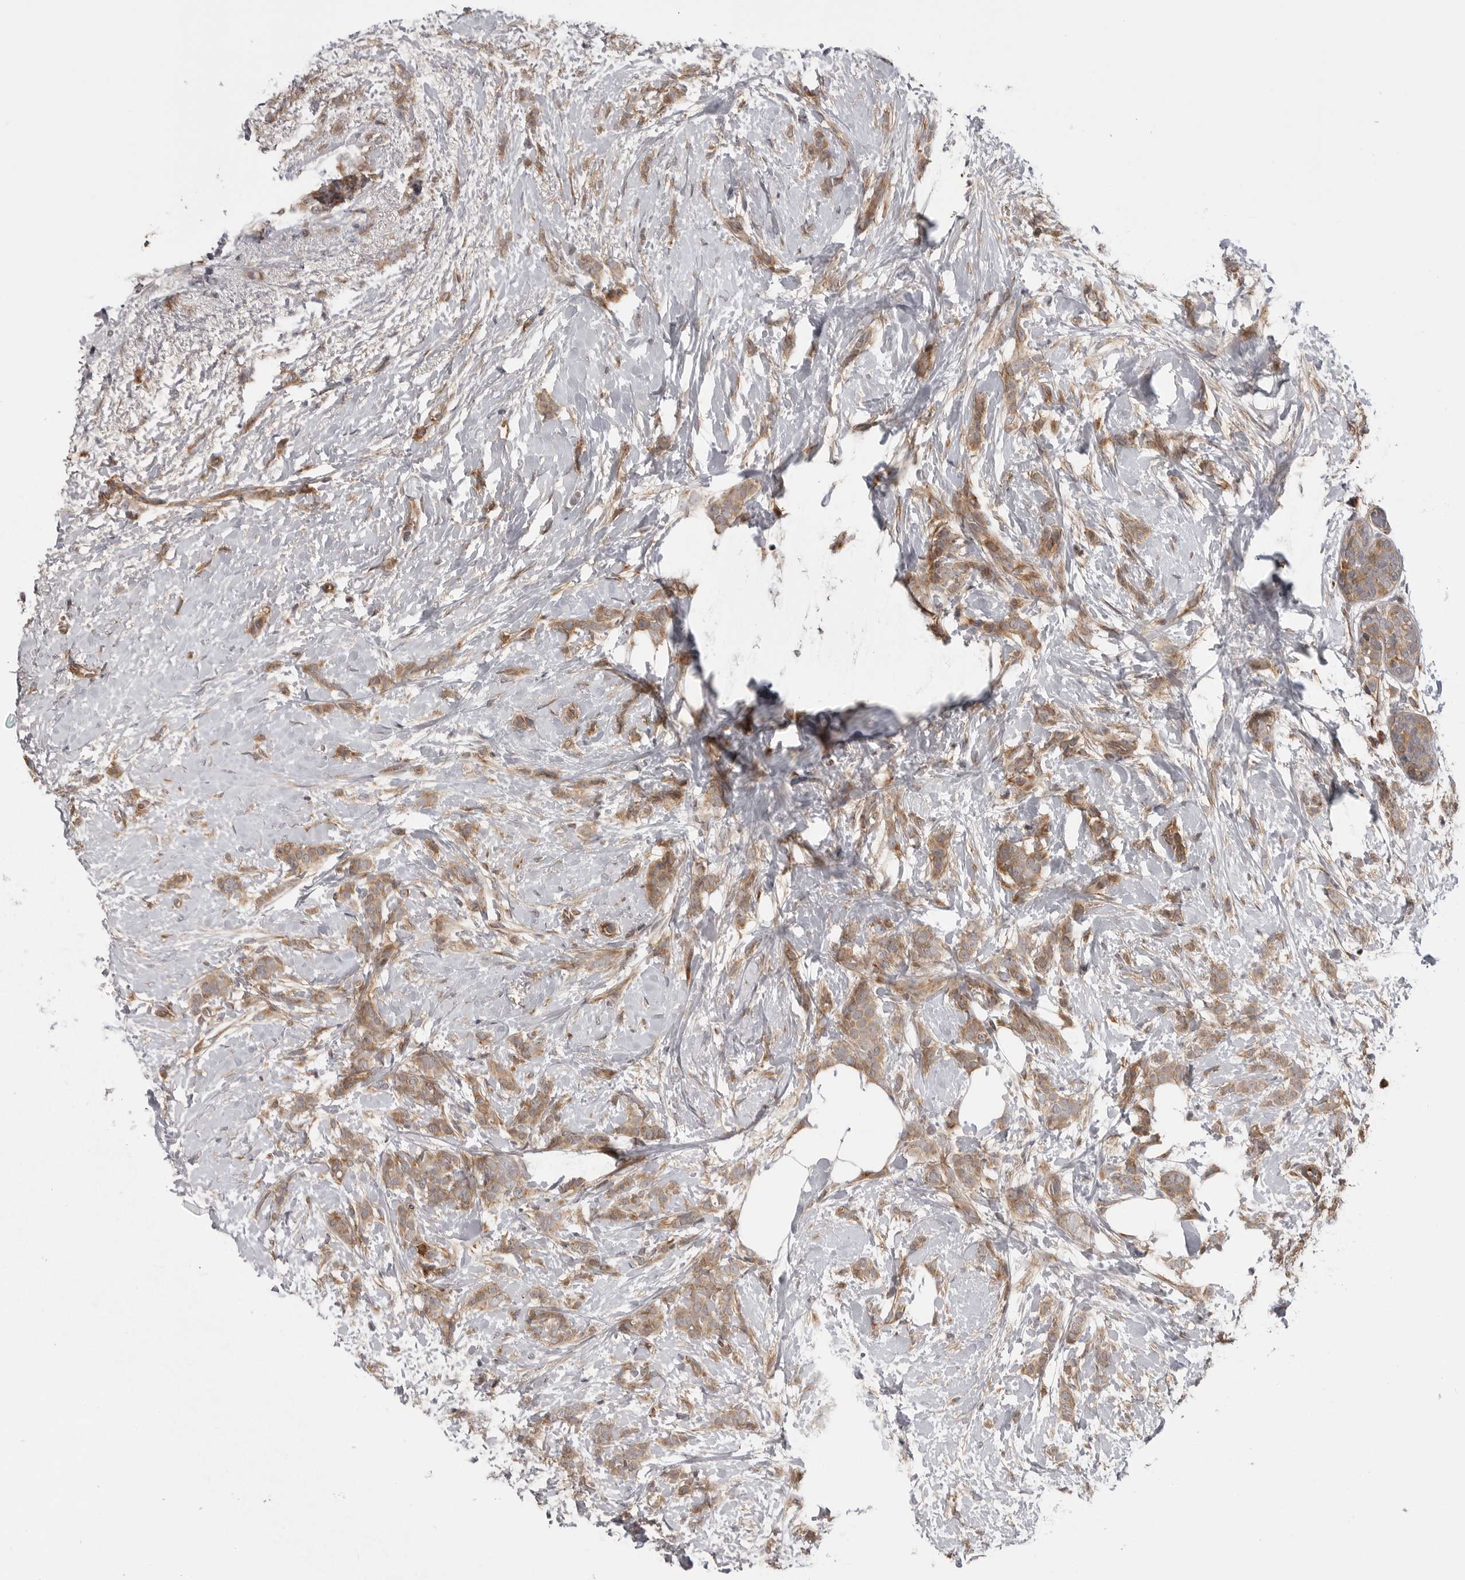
{"staining": {"intensity": "moderate", "quantity": ">75%", "location": "cytoplasmic/membranous"}, "tissue": "breast cancer", "cell_type": "Tumor cells", "image_type": "cancer", "snomed": [{"axis": "morphology", "description": "Lobular carcinoma, in situ"}, {"axis": "morphology", "description": "Lobular carcinoma"}, {"axis": "topography", "description": "Breast"}], "caption": "Moderate cytoplasmic/membranous positivity is appreciated in about >75% of tumor cells in breast cancer.", "gene": "LRRC45", "patient": {"sex": "female", "age": 41}}